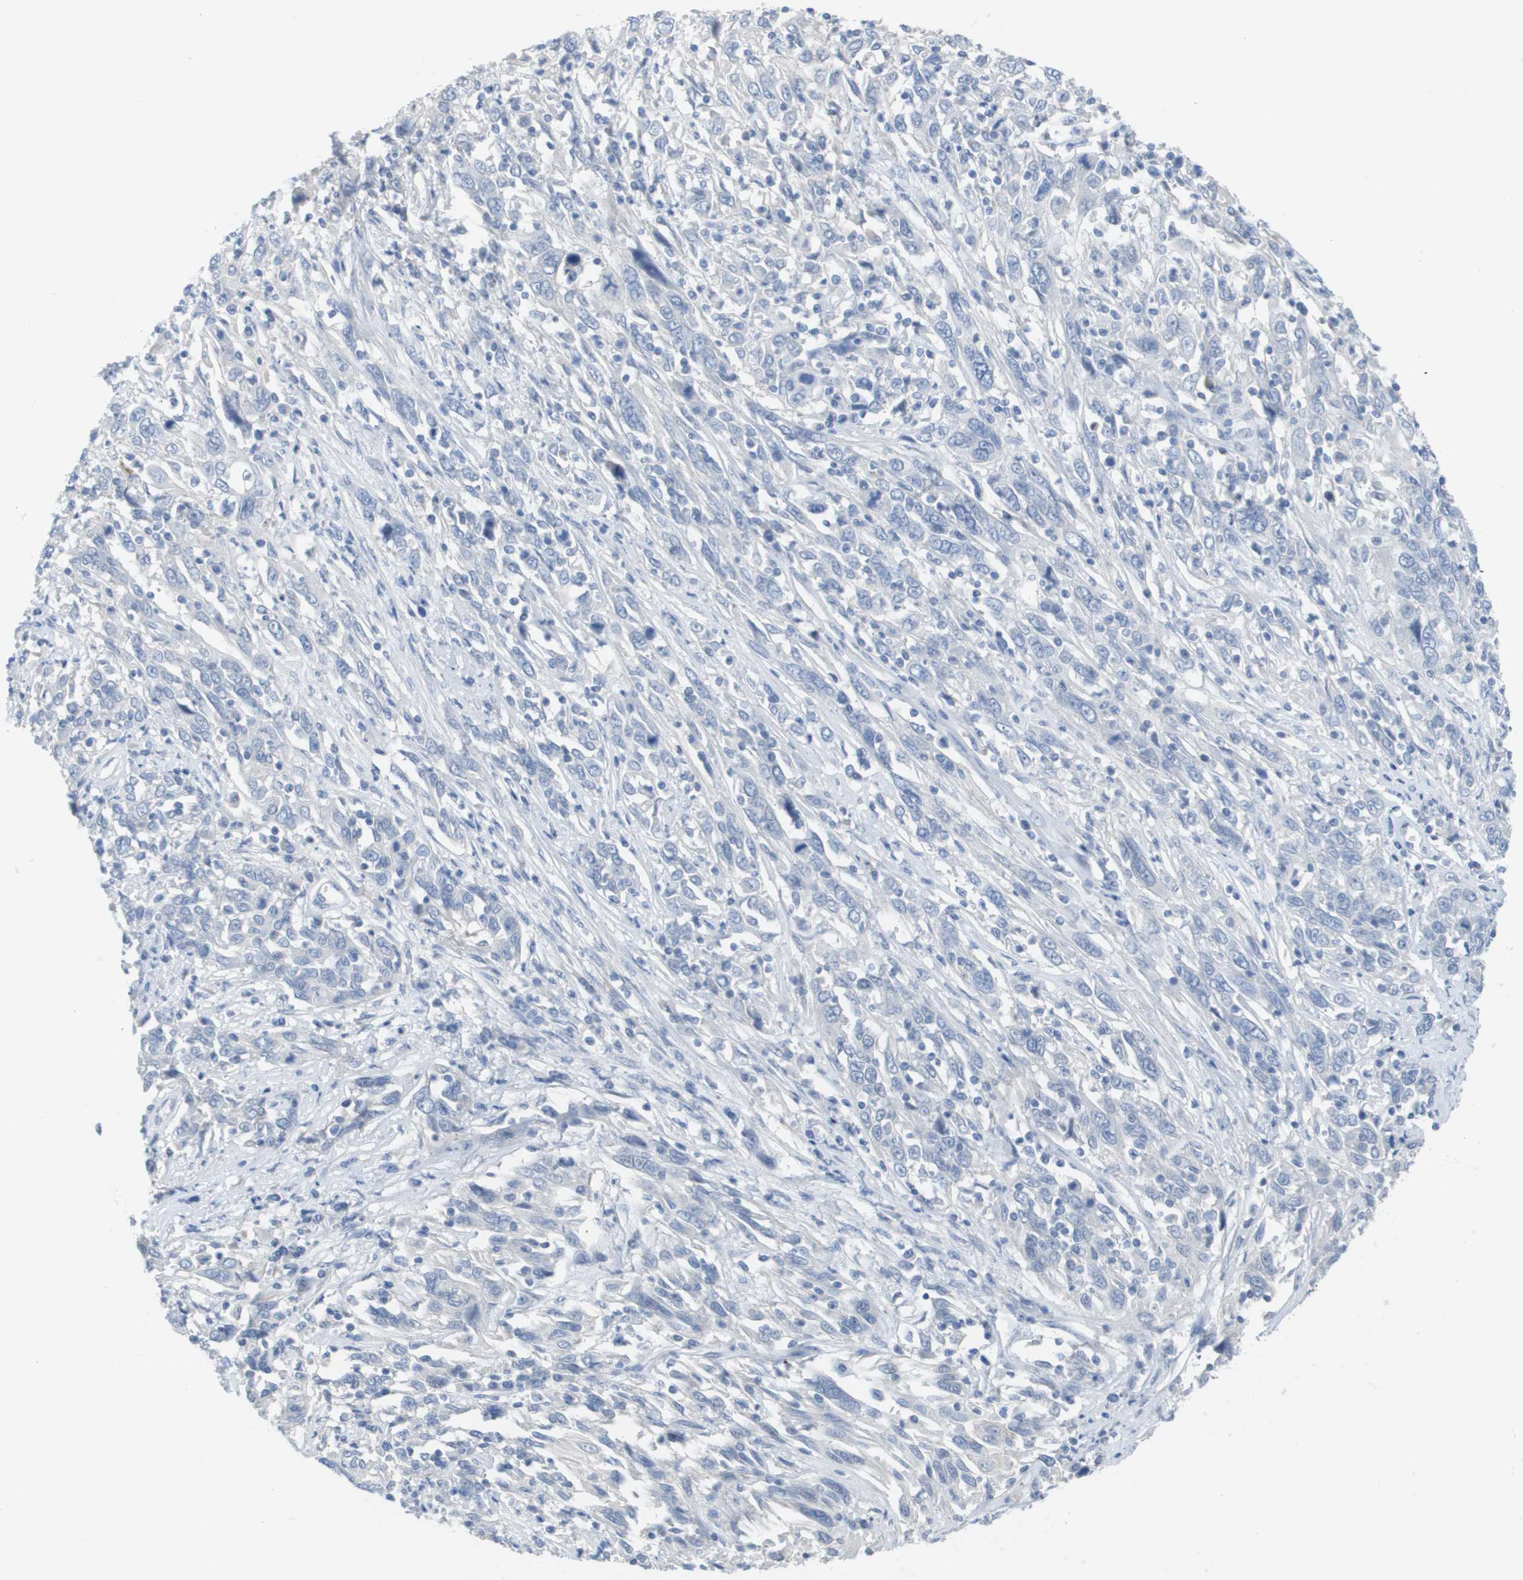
{"staining": {"intensity": "negative", "quantity": "none", "location": "none"}, "tissue": "cervical cancer", "cell_type": "Tumor cells", "image_type": "cancer", "snomed": [{"axis": "morphology", "description": "Squamous cell carcinoma, NOS"}, {"axis": "topography", "description": "Cervix"}], "caption": "A histopathology image of human cervical squamous cell carcinoma is negative for staining in tumor cells. (Stains: DAB (3,3'-diaminobenzidine) IHC with hematoxylin counter stain, Microscopy: brightfield microscopy at high magnification).", "gene": "PDE4A", "patient": {"sex": "female", "age": 46}}